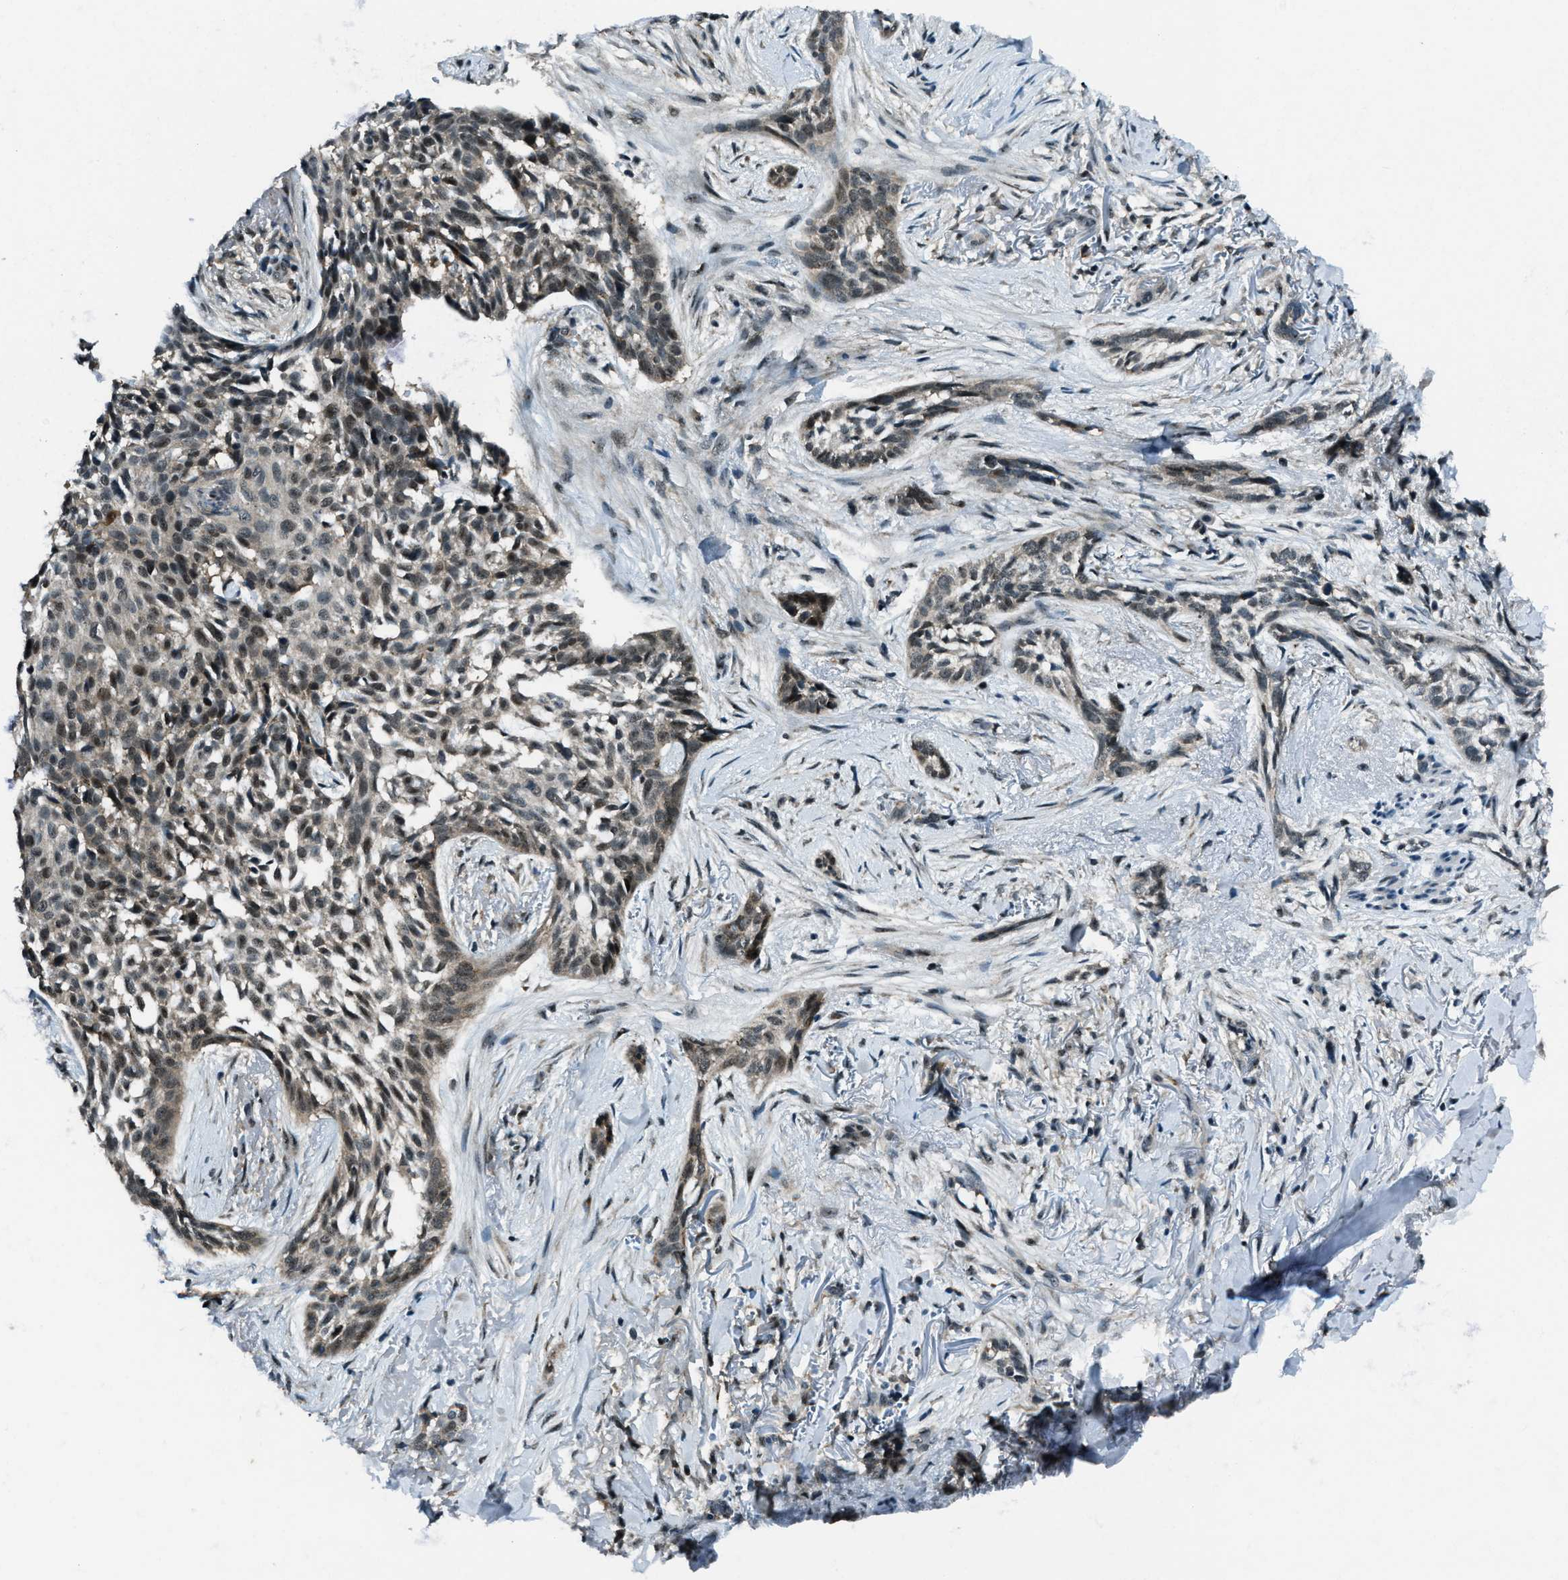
{"staining": {"intensity": "weak", "quantity": "<25%", "location": "cytoplasmic/membranous"}, "tissue": "skin cancer", "cell_type": "Tumor cells", "image_type": "cancer", "snomed": [{"axis": "morphology", "description": "Basal cell carcinoma"}, {"axis": "topography", "description": "Skin"}], "caption": "DAB immunohistochemical staining of human skin basal cell carcinoma displays no significant staining in tumor cells. Brightfield microscopy of immunohistochemistry stained with DAB (3,3'-diaminobenzidine) (brown) and hematoxylin (blue), captured at high magnification.", "gene": "ACTL9", "patient": {"sex": "female", "age": 88}}